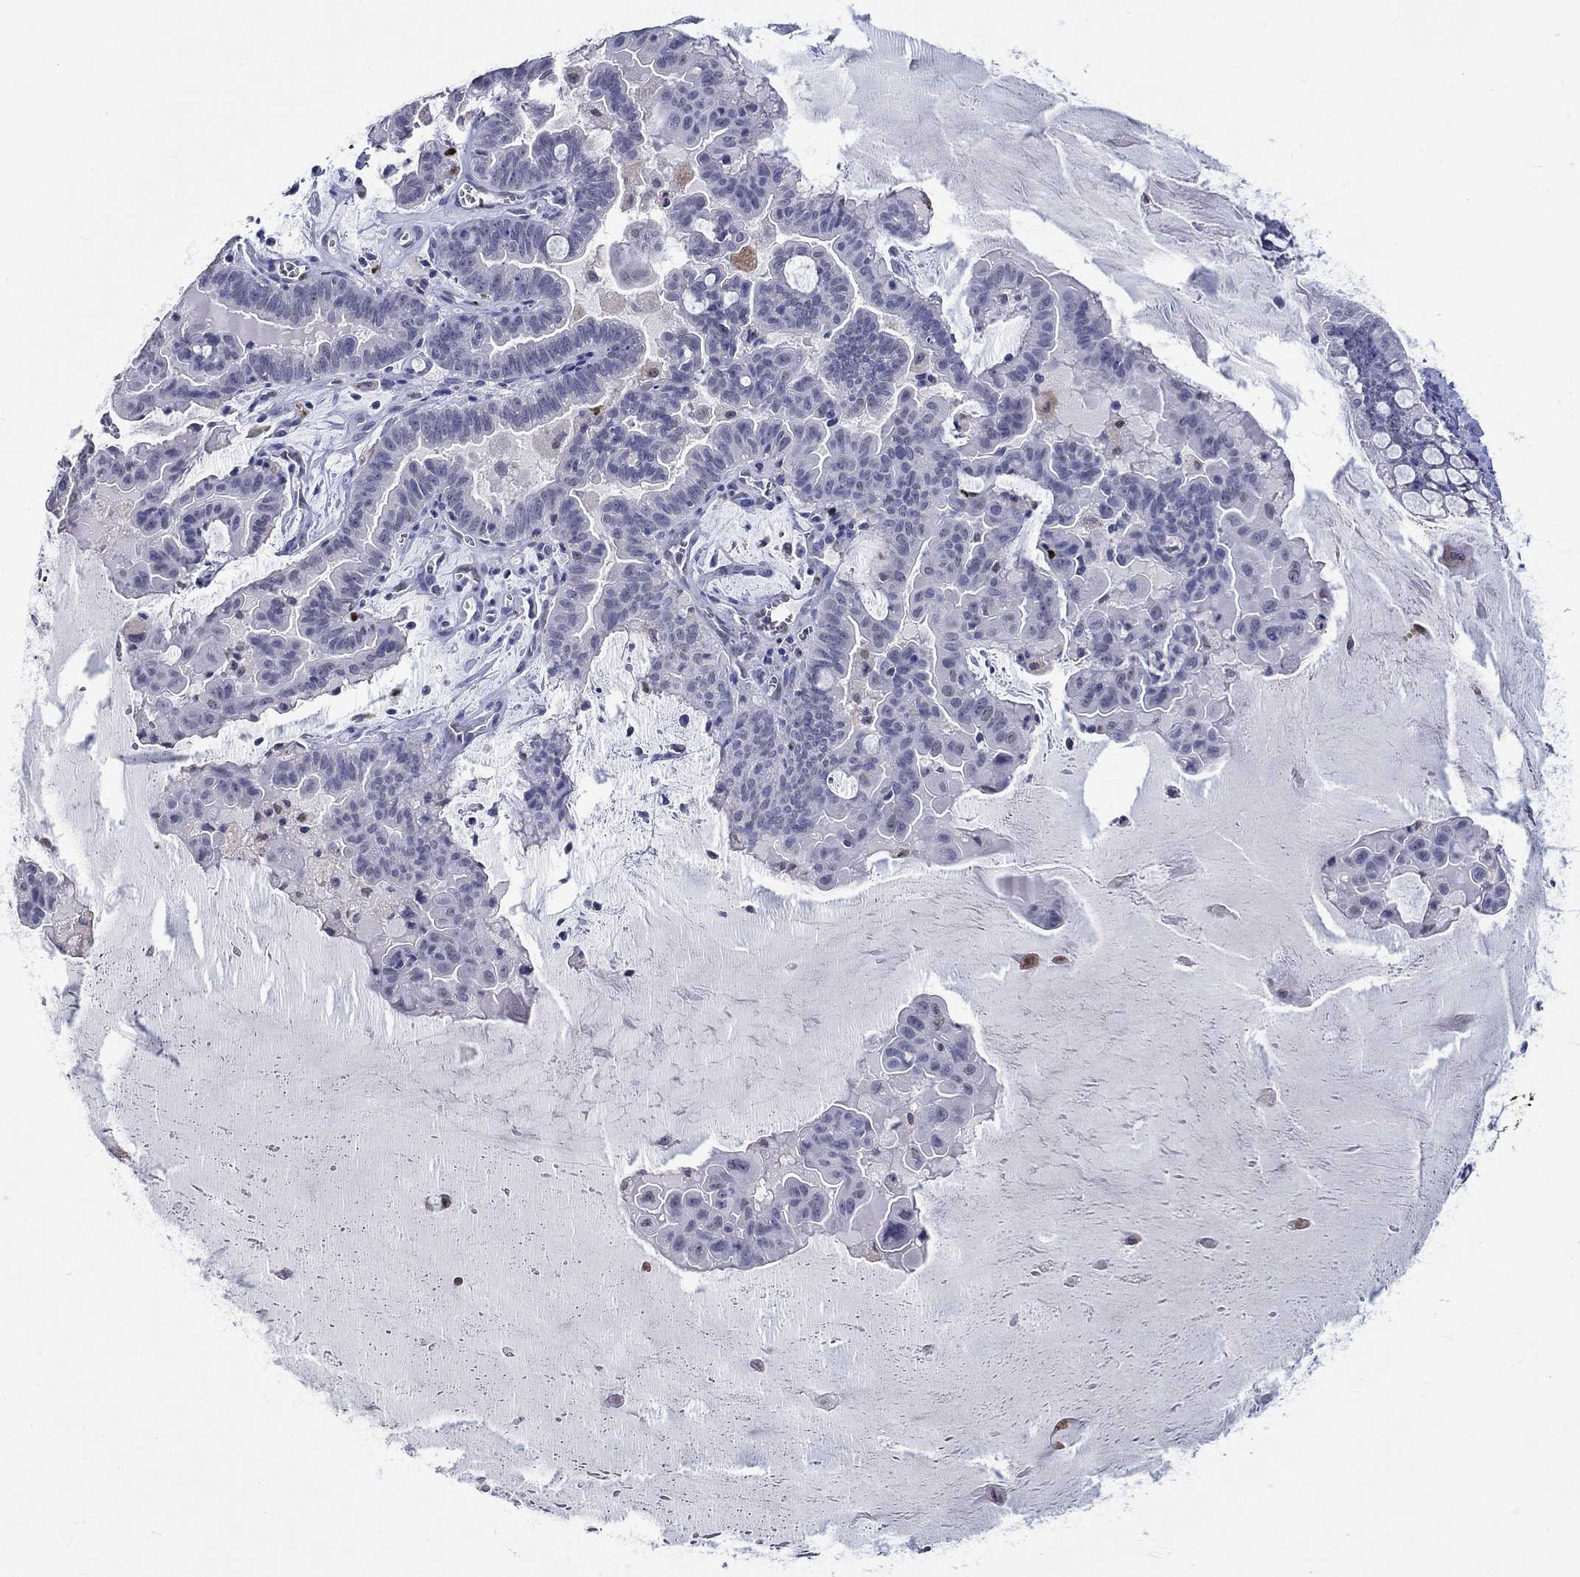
{"staining": {"intensity": "negative", "quantity": "none", "location": "none"}, "tissue": "ovarian cancer", "cell_type": "Tumor cells", "image_type": "cancer", "snomed": [{"axis": "morphology", "description": "Cystadenocarcinoma, mucinous, NOS"}, {"axis": "topography", "description": "Ovary"}], "caption": "Ovarian cancer was stained to show a protein in brown. There is no significant staining in tumor cells. (DAB (3,3'-diaminobenzidine) immunohistochemistry (IHC) visualized using brightfield microscopy, high magnification).", "gene": "GATA2", "patient": {"sex": "female", "age": 63}}